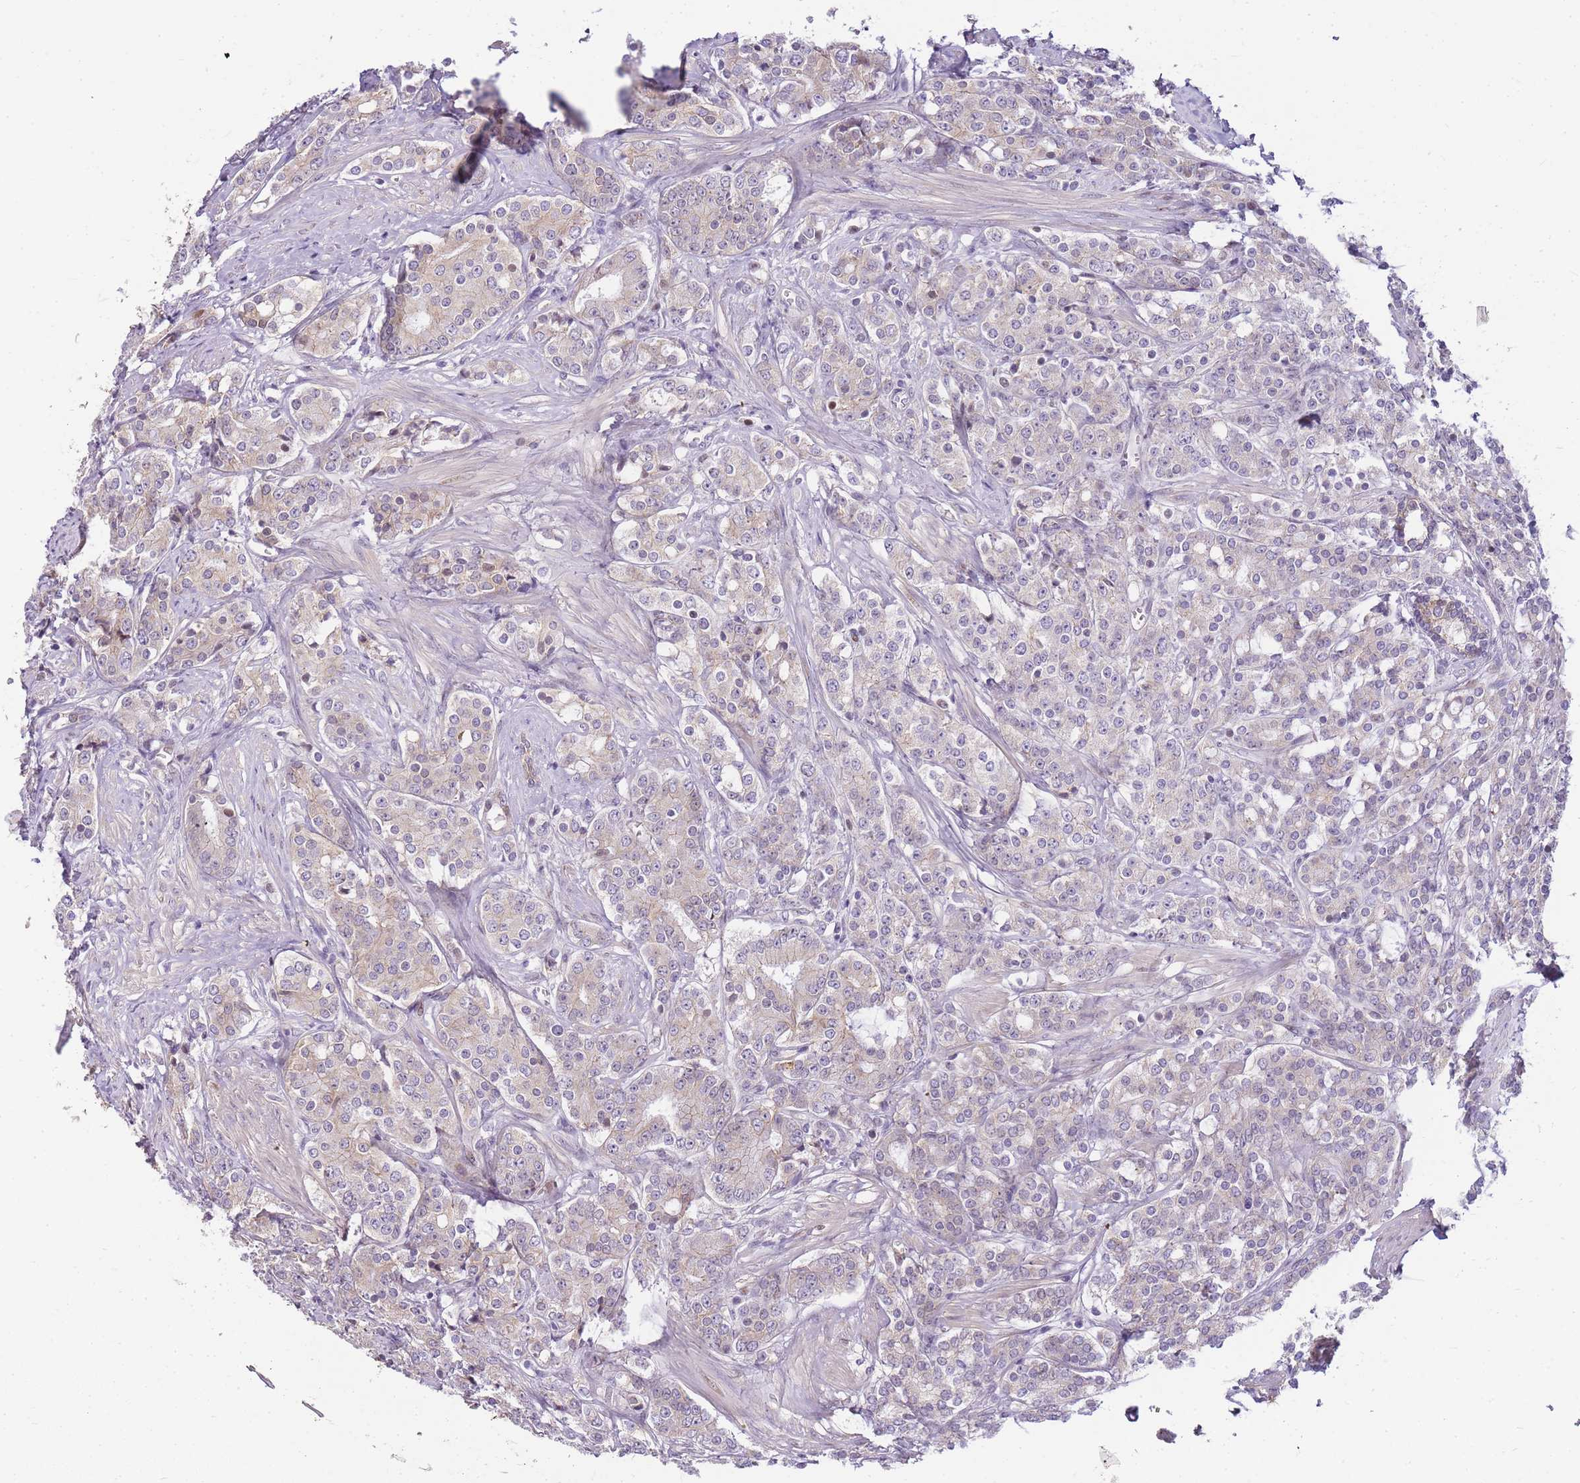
{"staining": {"intensity": "weak", "quantity": "<25%", "location": "cytoplasmic/membranous"}, "tissue": "prostate cancer", "cell_type": "Tumor cells", "image_type": "cancer", "snomed": [{"axis": "morphology", "description": "Adenocarcinoma, High grade"}, {"axis": "topography", "description": "Prostate"}], "caption": "Immunohistochemistry (IHC) of prostate cancer (high-grade adenocarcinoma) displays no expression in tumor cells.", "gene": "CLBA1", "patient": {"sex": "male", "age": 62}}